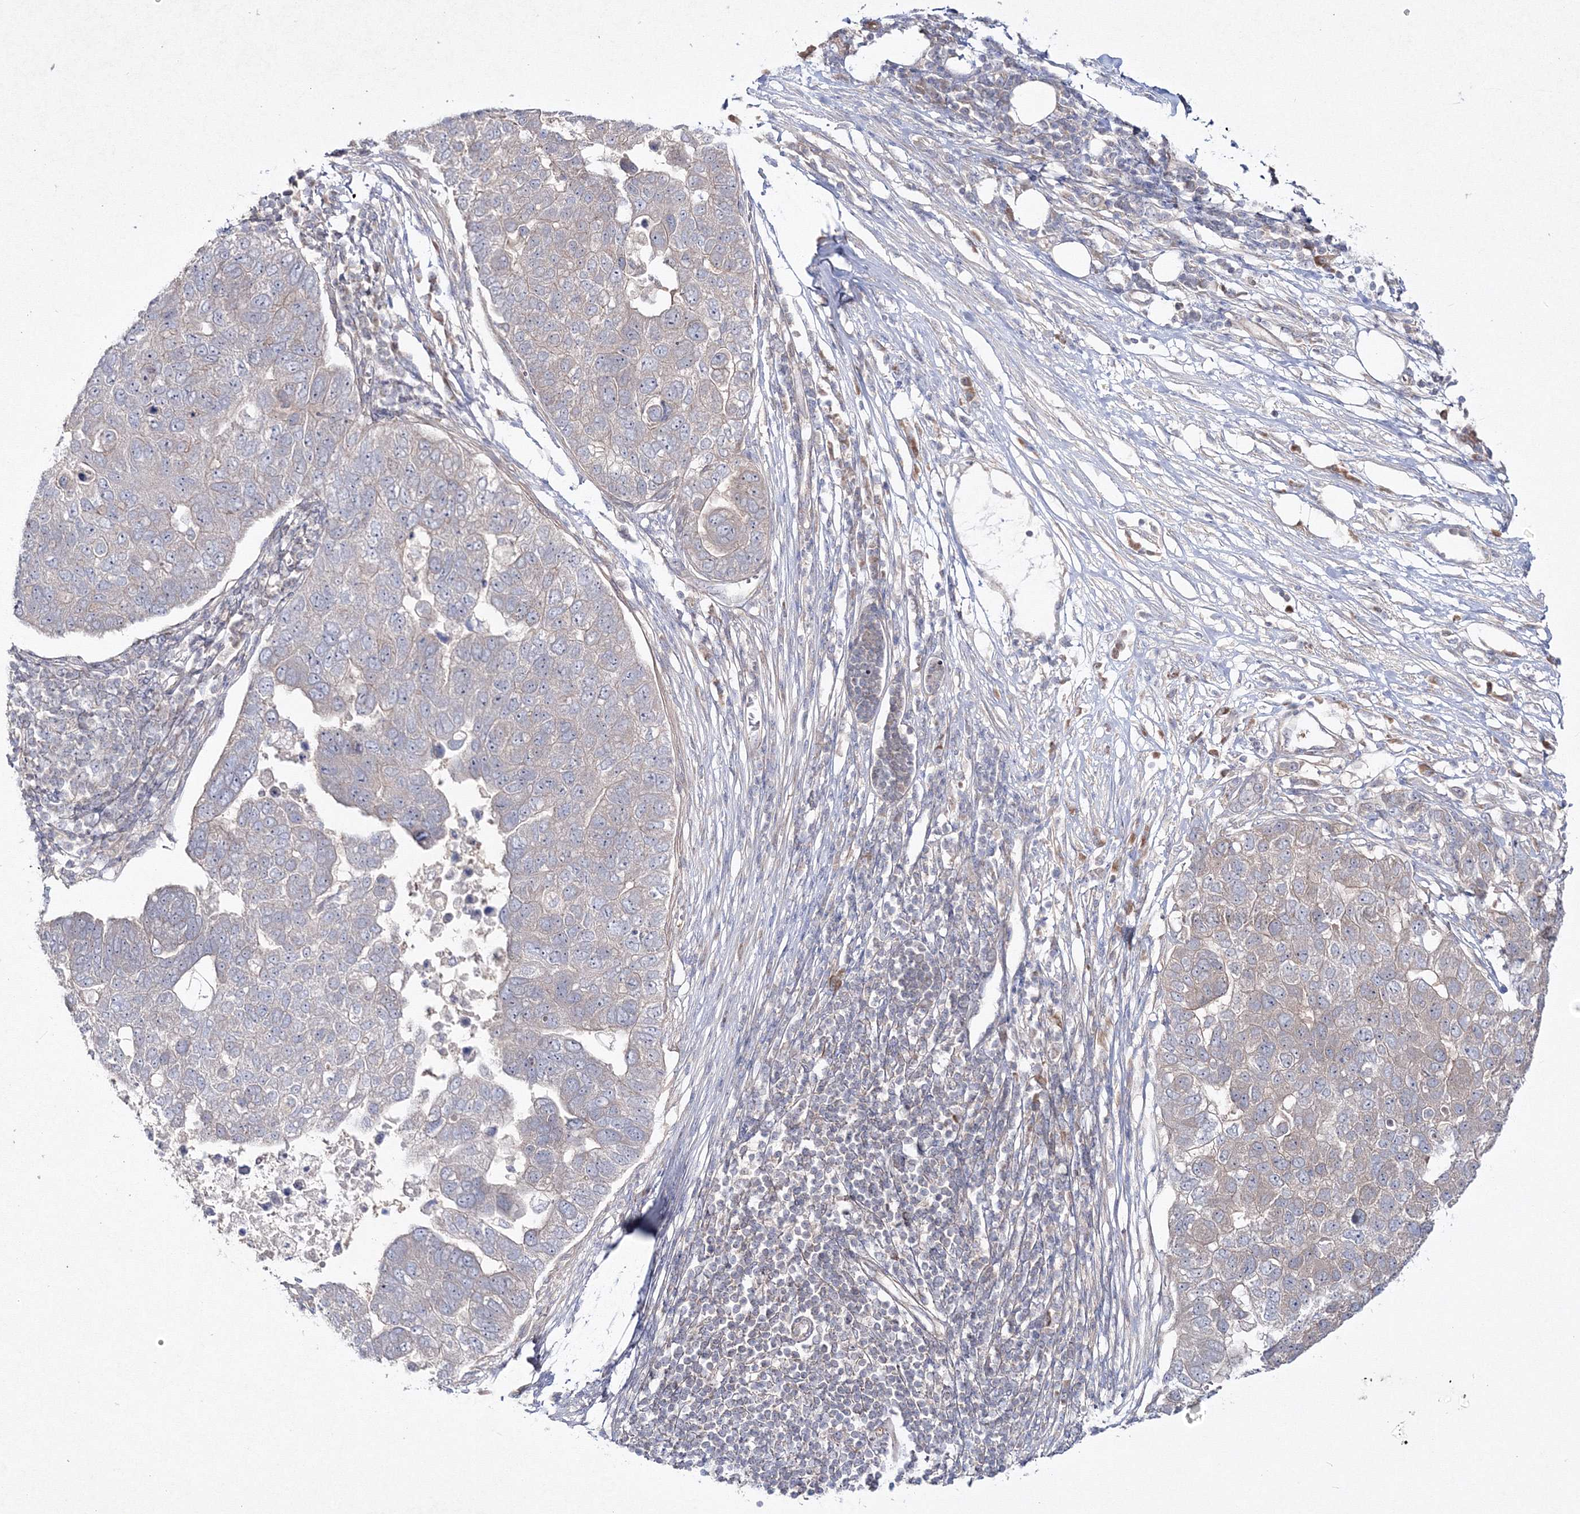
{"staining": {"intensity": "negative", "quantity": "none", "location": "none"}, "tissue": "pancreatic cancer", "cell_type": "Tumor cells", "image_type": "cancer", "snomed": [{"axis": "morphology", "description": "Adenocarcinoma, NOS"}, {"axis": "topography", "description": "Pancreas"}], "caption": "Pancreatic cancer (adenocarcinoma) was stained to show a protein in brown. There is no significant staining in tumor cells.", "gene": "IPMK", "patient": {"sex": "female", "age": 61}}